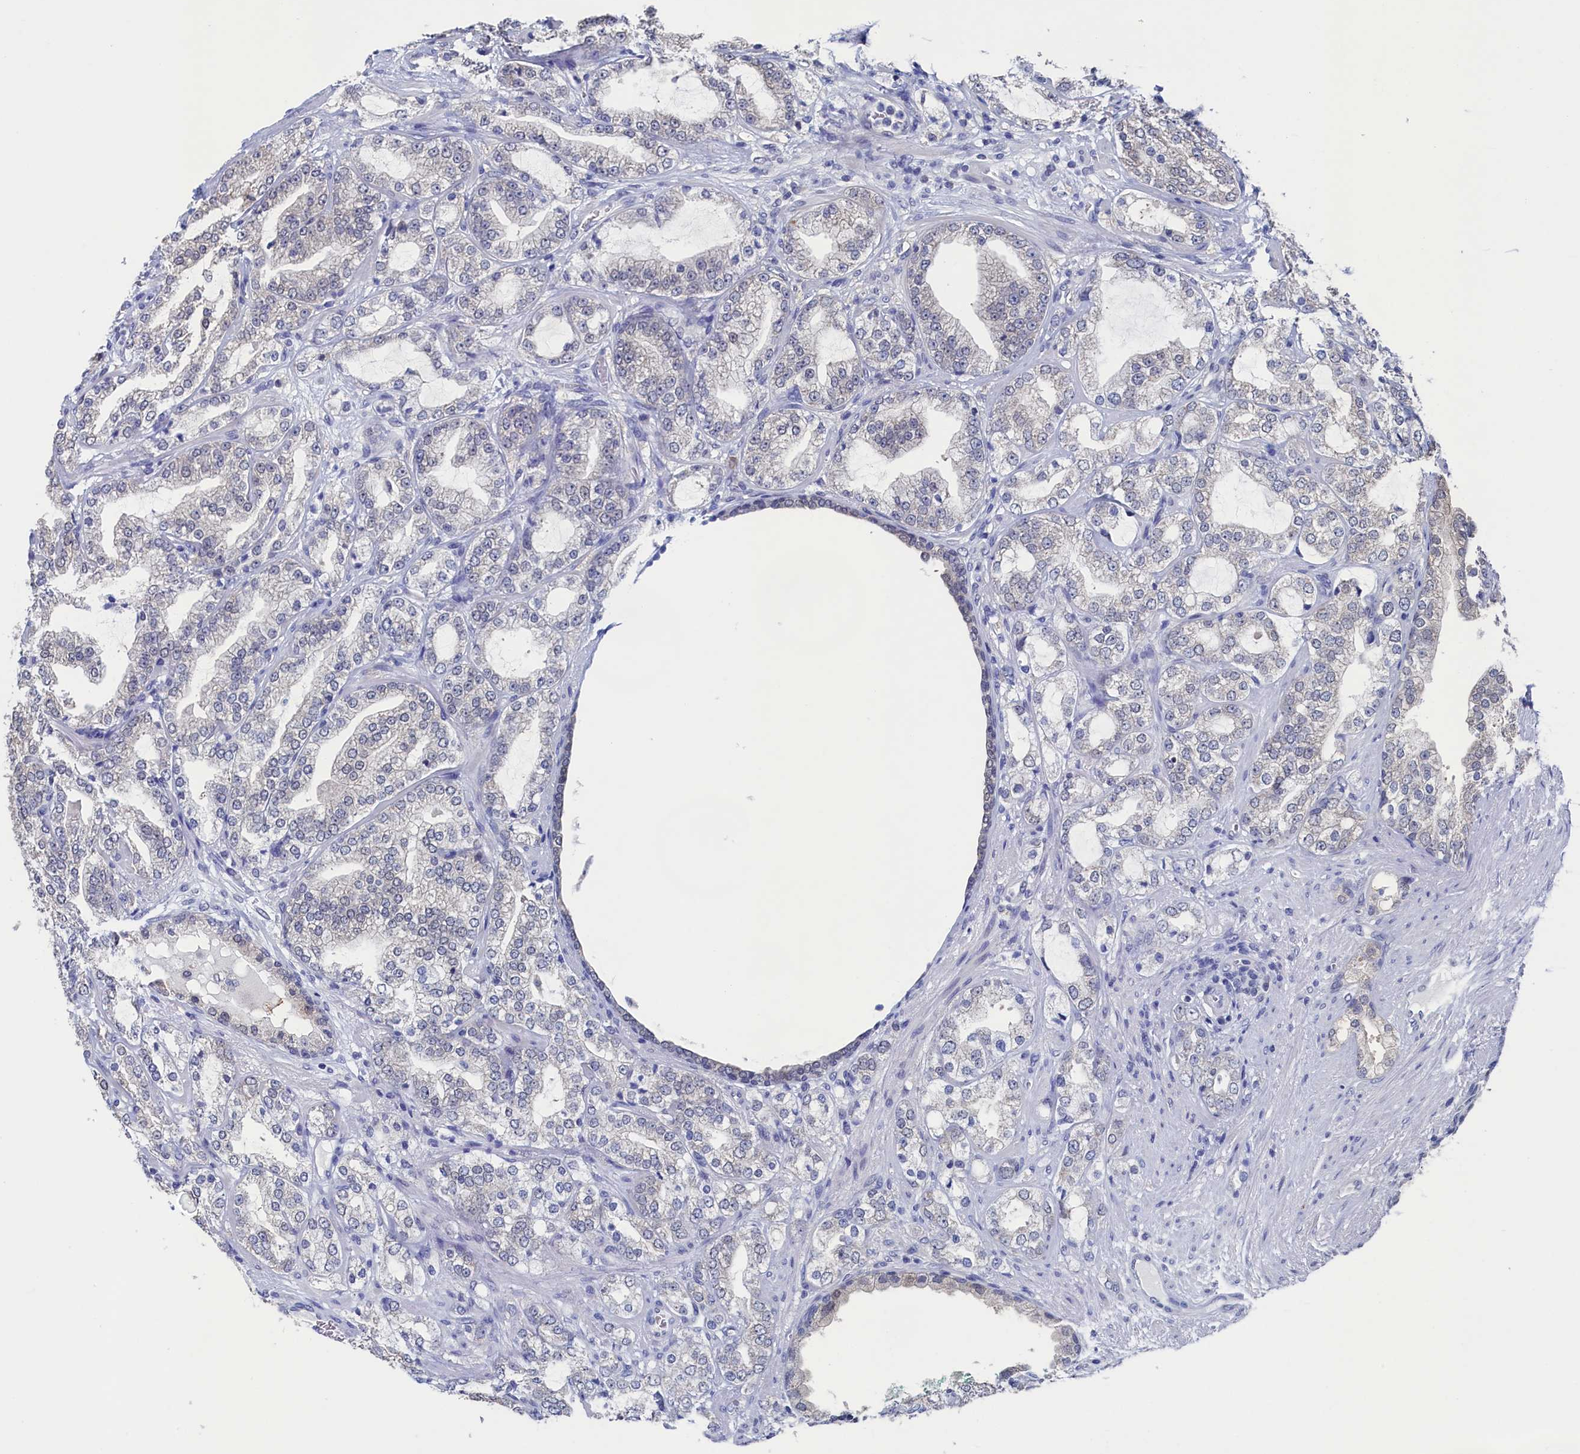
{"staining": {"intensity": "negative", "quantity": "none", "location": "none"}, "tissue": "prostate cancer", "cell_type": "Tumor cells", "image_type": "cancer", "snomed": [{"axis": "morphology", "description": "Adenocarcinoma, High grade"}, {"axis": "topography", "description": "Prostate"}], "caption": "High magnification brightfield microscopy of adenocarcinoma (high-grade) (prostate) stained with DAB (brown) and counterstained with hematoxylin (blue): tumor cells show no significant staining.", "gene": "C11orf54", "patient": {"sex": "male", "age": 64}}